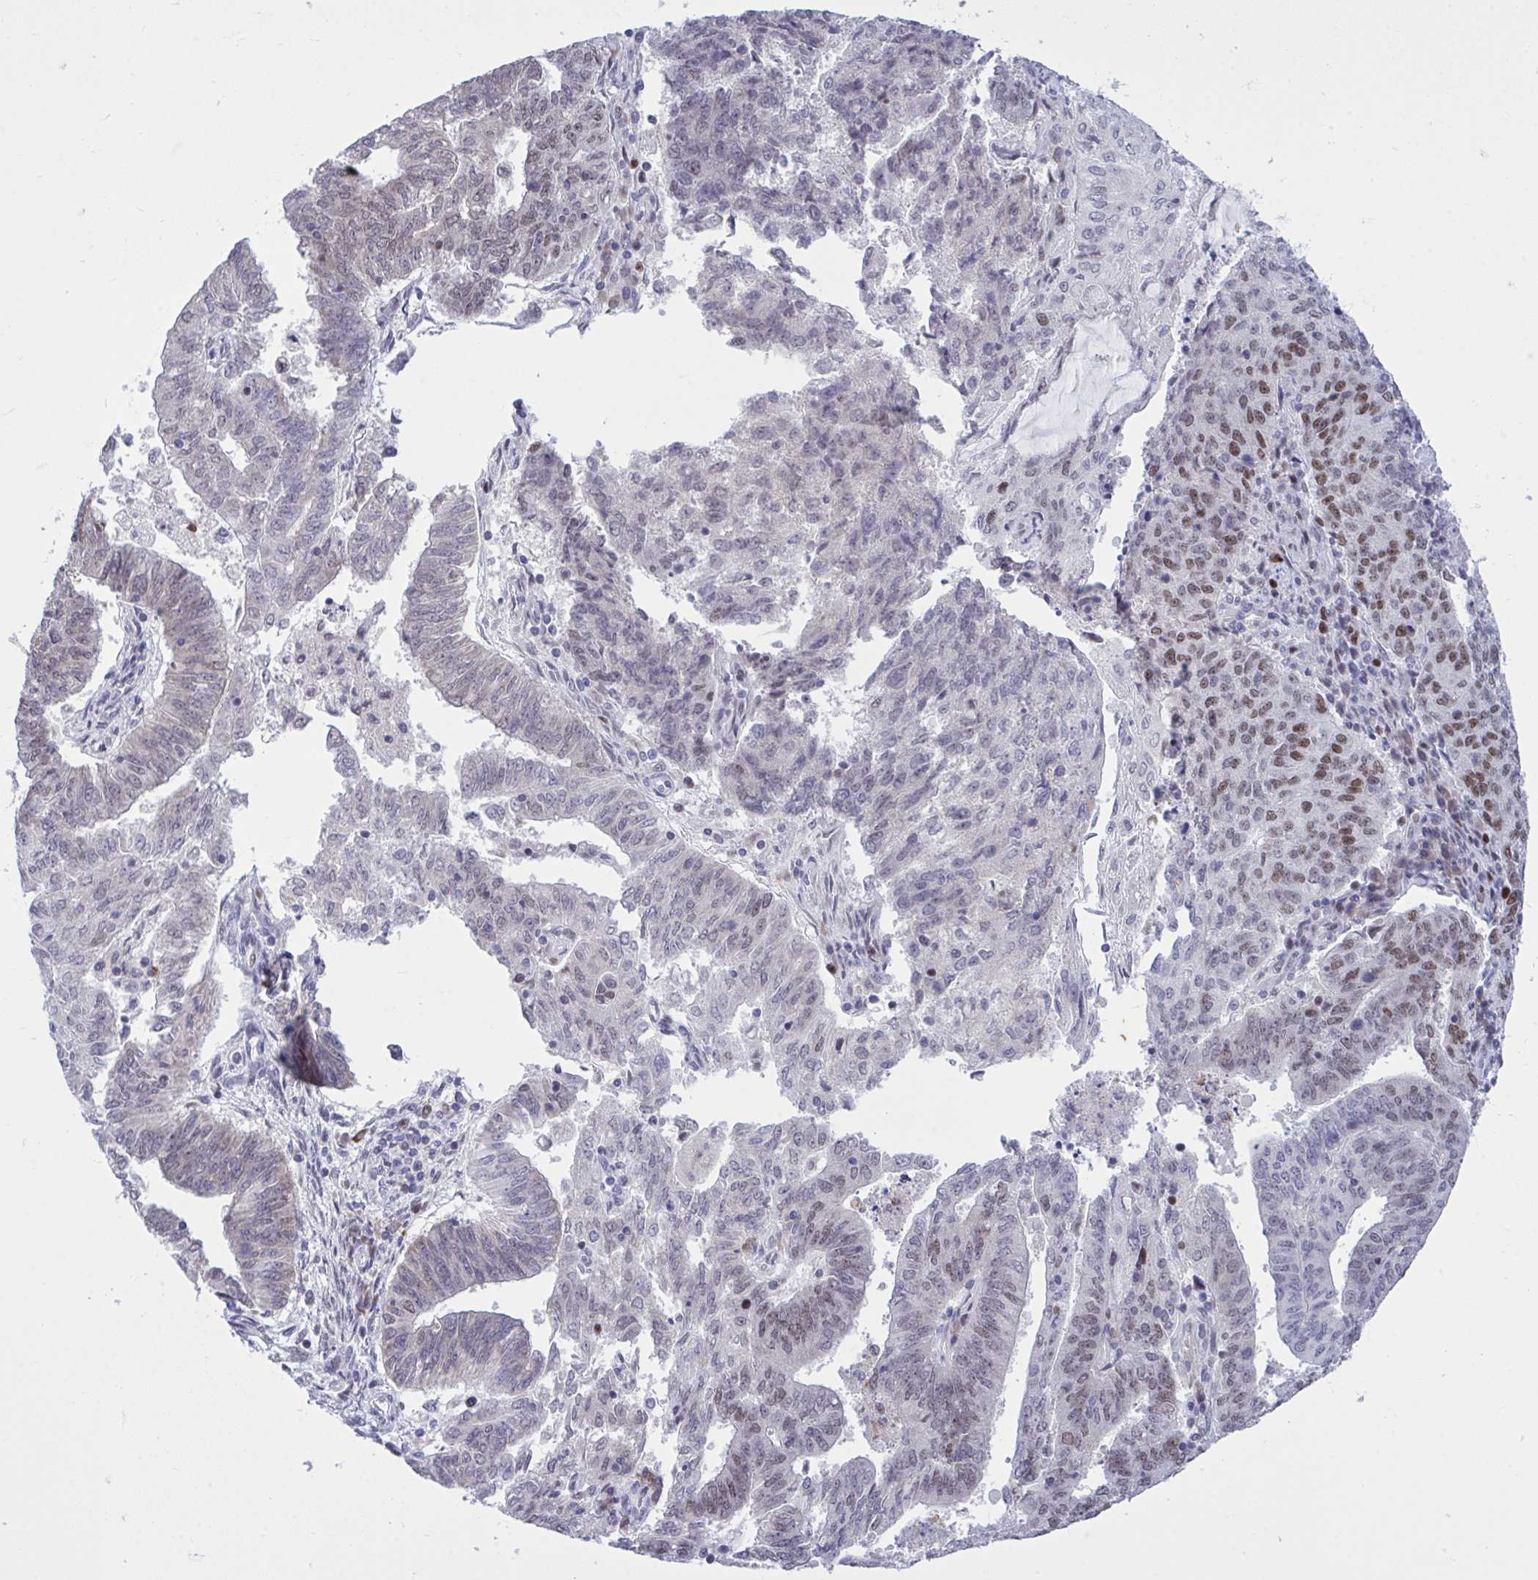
{"staining": {"intensity": "moderate", "quantity": "<25%", "location": "nuclear"}, "tissue": "endometrial cancer", "cell_type": "Tumor cells", "image_type": "cancer", "snomed": [{"axis": "morphology", "description": "Adenocarcinoma, NOS"}, {"axis": "topography", "description": "Endometrium"}], "caption": "Immunohistochemical staining of human endometrial cancer (adenocarcinoma) displays moderate nuclear protein positivity in approximately <25% of tumor cells.", "gene": "C1QL2", "patient": {"sex": "female", "age": 82}}